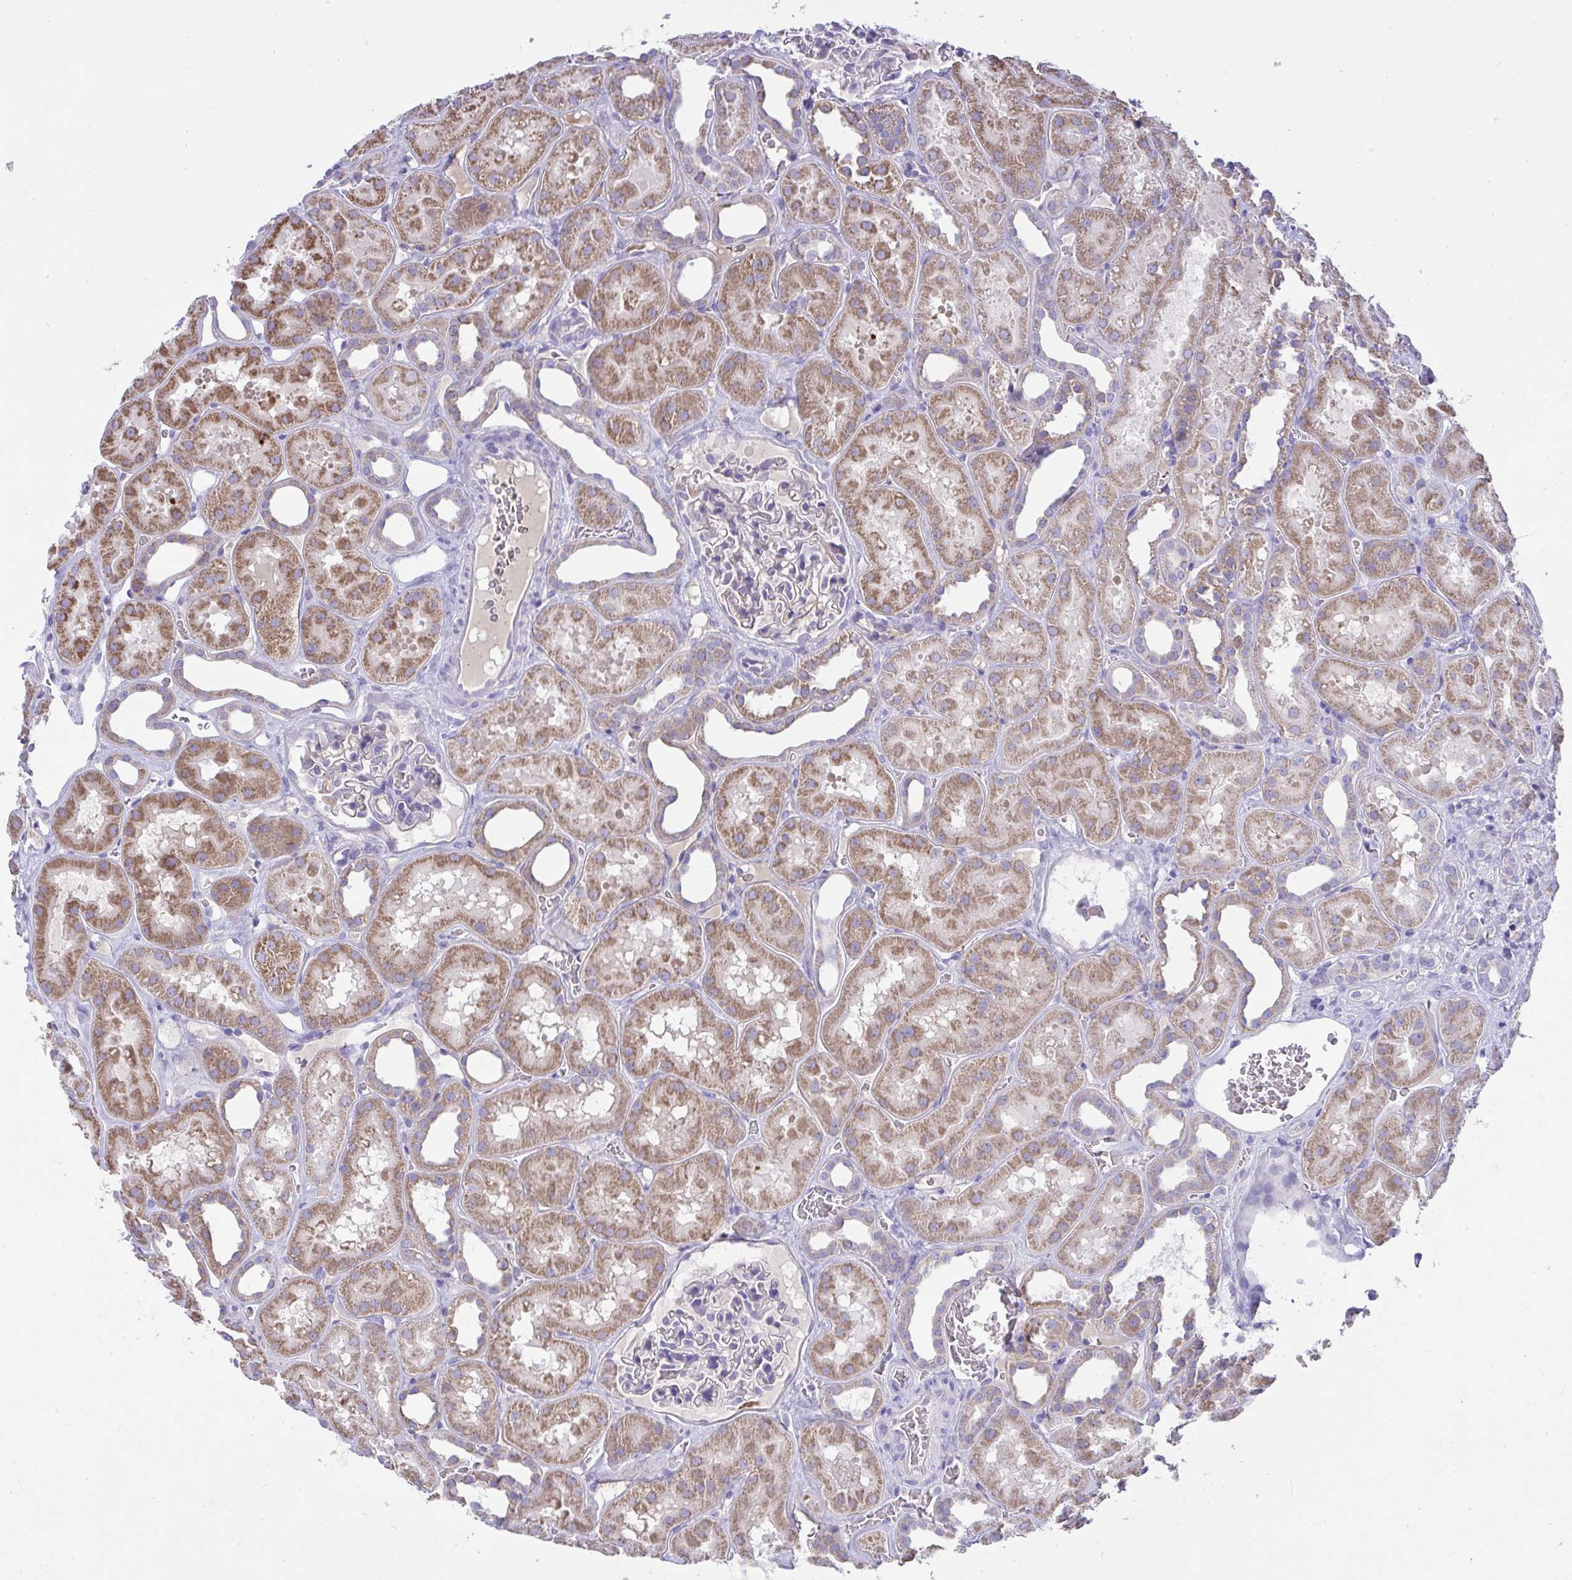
{"staining": {"intensity": "negative", "quantity": "none", "location": "none"}, "tissue": "kidney", "cell_type": "Cells in glomeruli", "image_type": "normal", "snomed": [{"axis": "morphology", "description": "Normal tissue, NOS"}, {"axis": "topography", "description": "Kidney"}], "caption": "Kidney was stained to show a protein in brown. There is no significant expression in cells in glomeruli. (Stains: DAB (3,3'-diaminobenzidine) IHC with hematoxylin counter stain, Microscopy: brightfield microscopy at high magnification).", "gene": "PLA2G12B", "patient": {"sex": "female", "age": 41}}